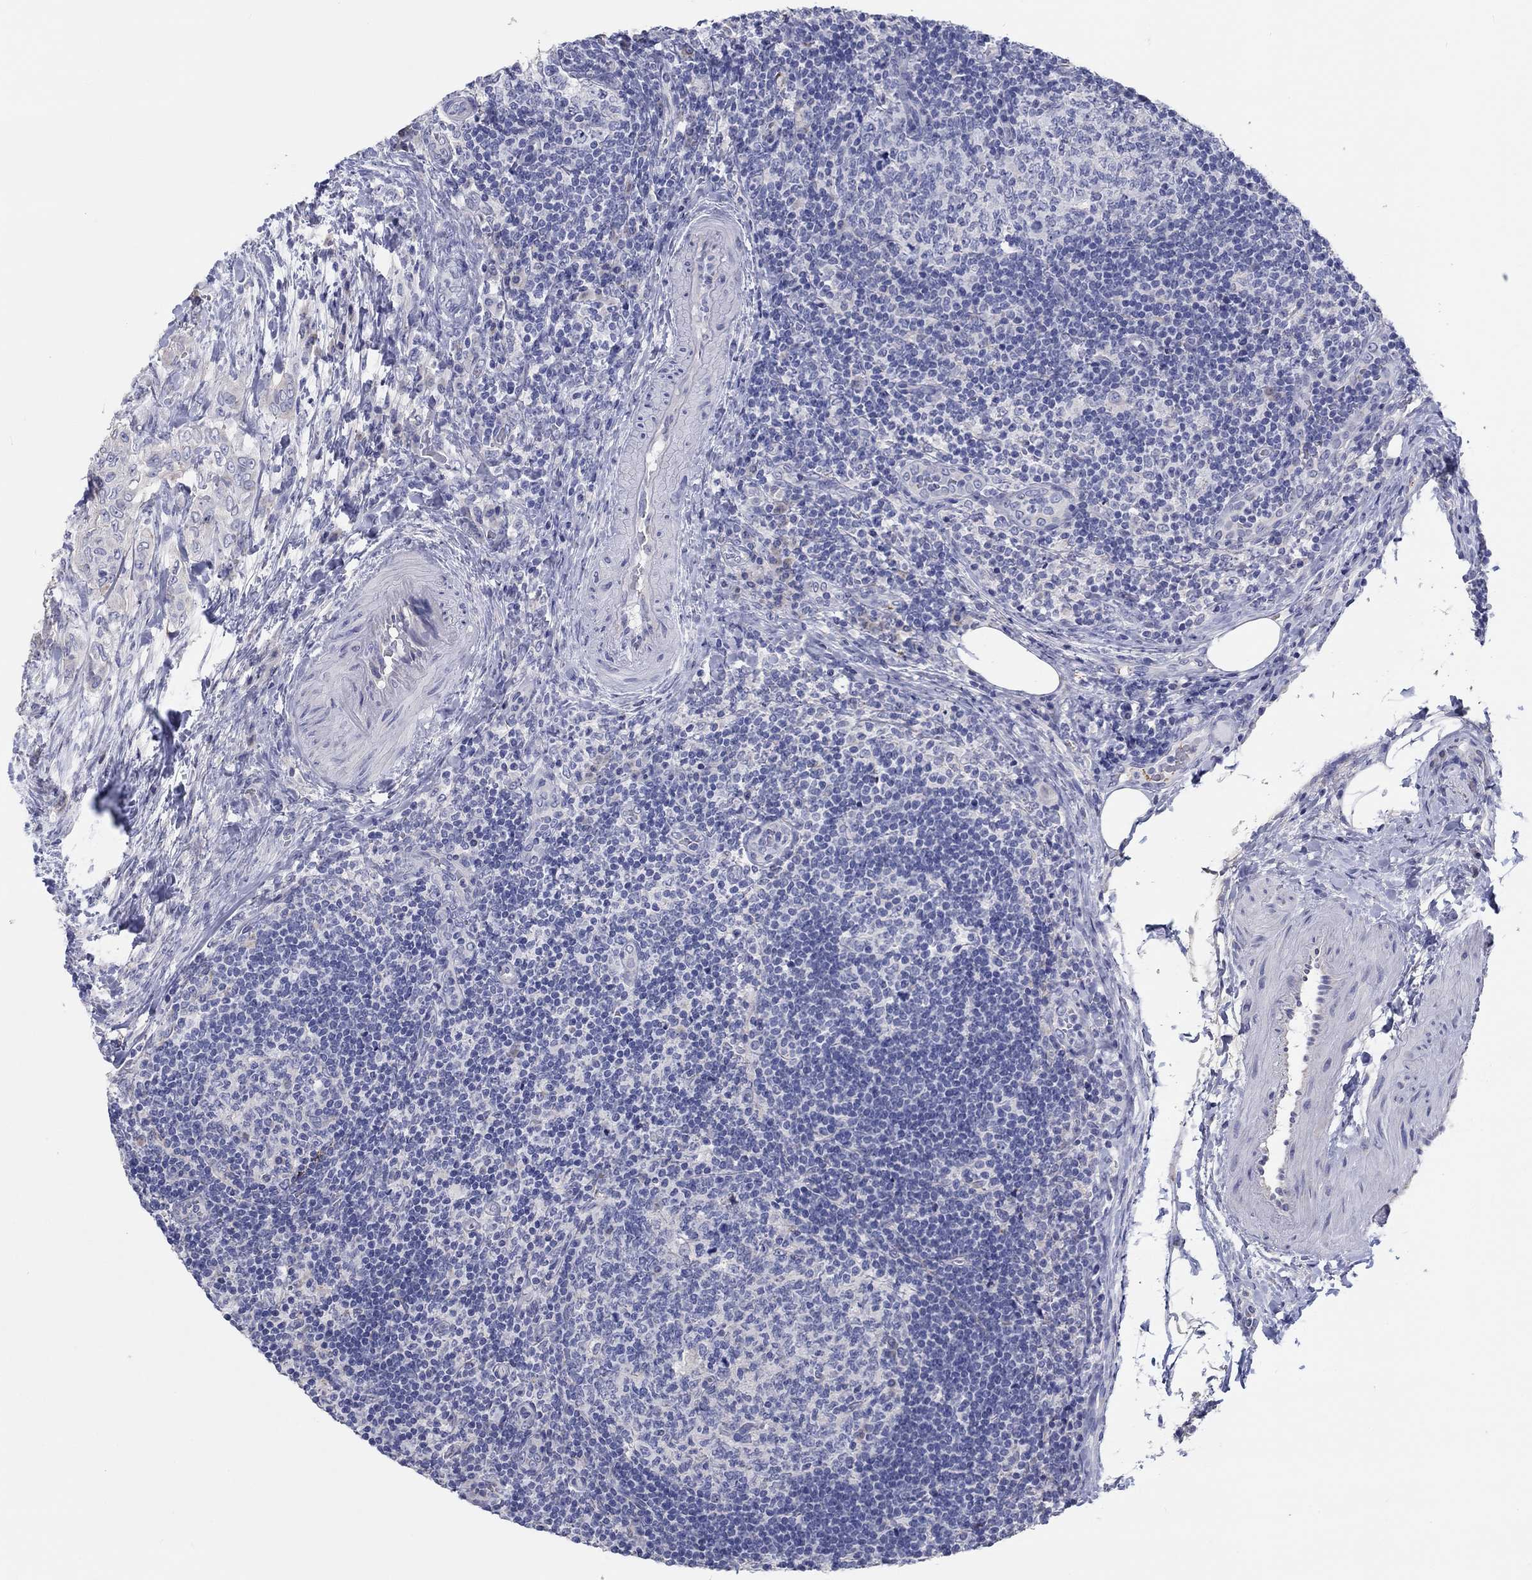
{"staining": {"intensity": "negative", "quantity": "none", "location": "none"}, "tissue": "thyroid cancer", "cell_type": "Tumor cells", "image_type": "cancer", "snomed": [{"axis": "morphology", "description": "Papillary adenocarcinoma, NOS"}, {"axis": "topography", "description": "Thyroid gland"}], "caption": "Tumor cells show no significant positivity in thyroid papillary adenocarcinoma.", "gene": "LRRC4C", "patient": {"sex": "male", "age": 61}}